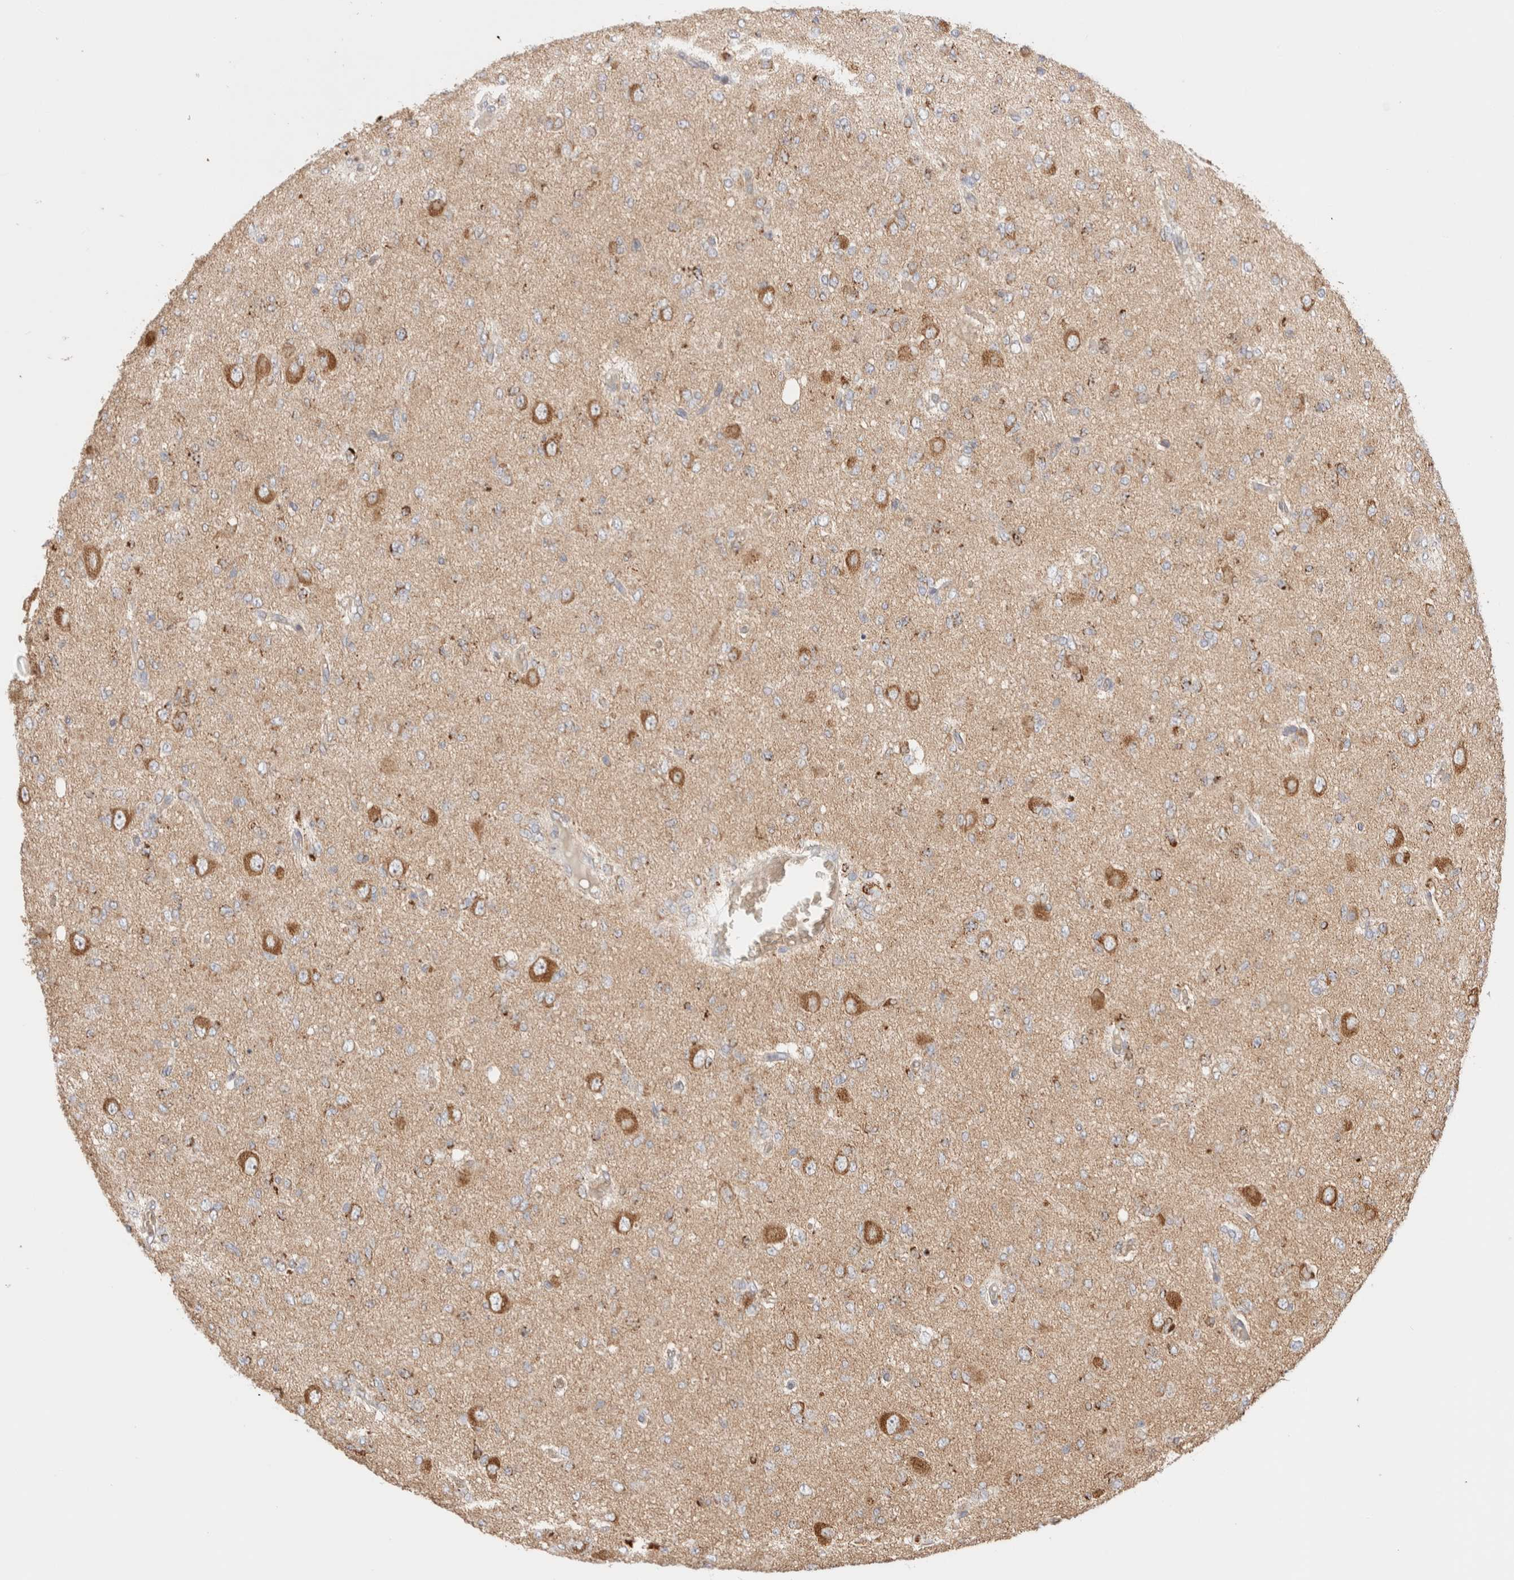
{"staining": {"intensity": "weak", "quantity": "25%-75%", "location": "cytoplasmic/membranous"}, "tissue": "glioma", "cell_type": "Tumor cells", "image_type": "cancer", "snomed": [{"axis": "morphology", "description": "Glioma, malignant, High grade"}, {"axis": "topography", "description": "Brain"}], "caption": "The immunohistochemical stain shows weak cytoplasmic/membranous staining in tumor cells of glioma tissue.", "gene": "UTS2B", "patient": {"sex": "female", "age": 59}}